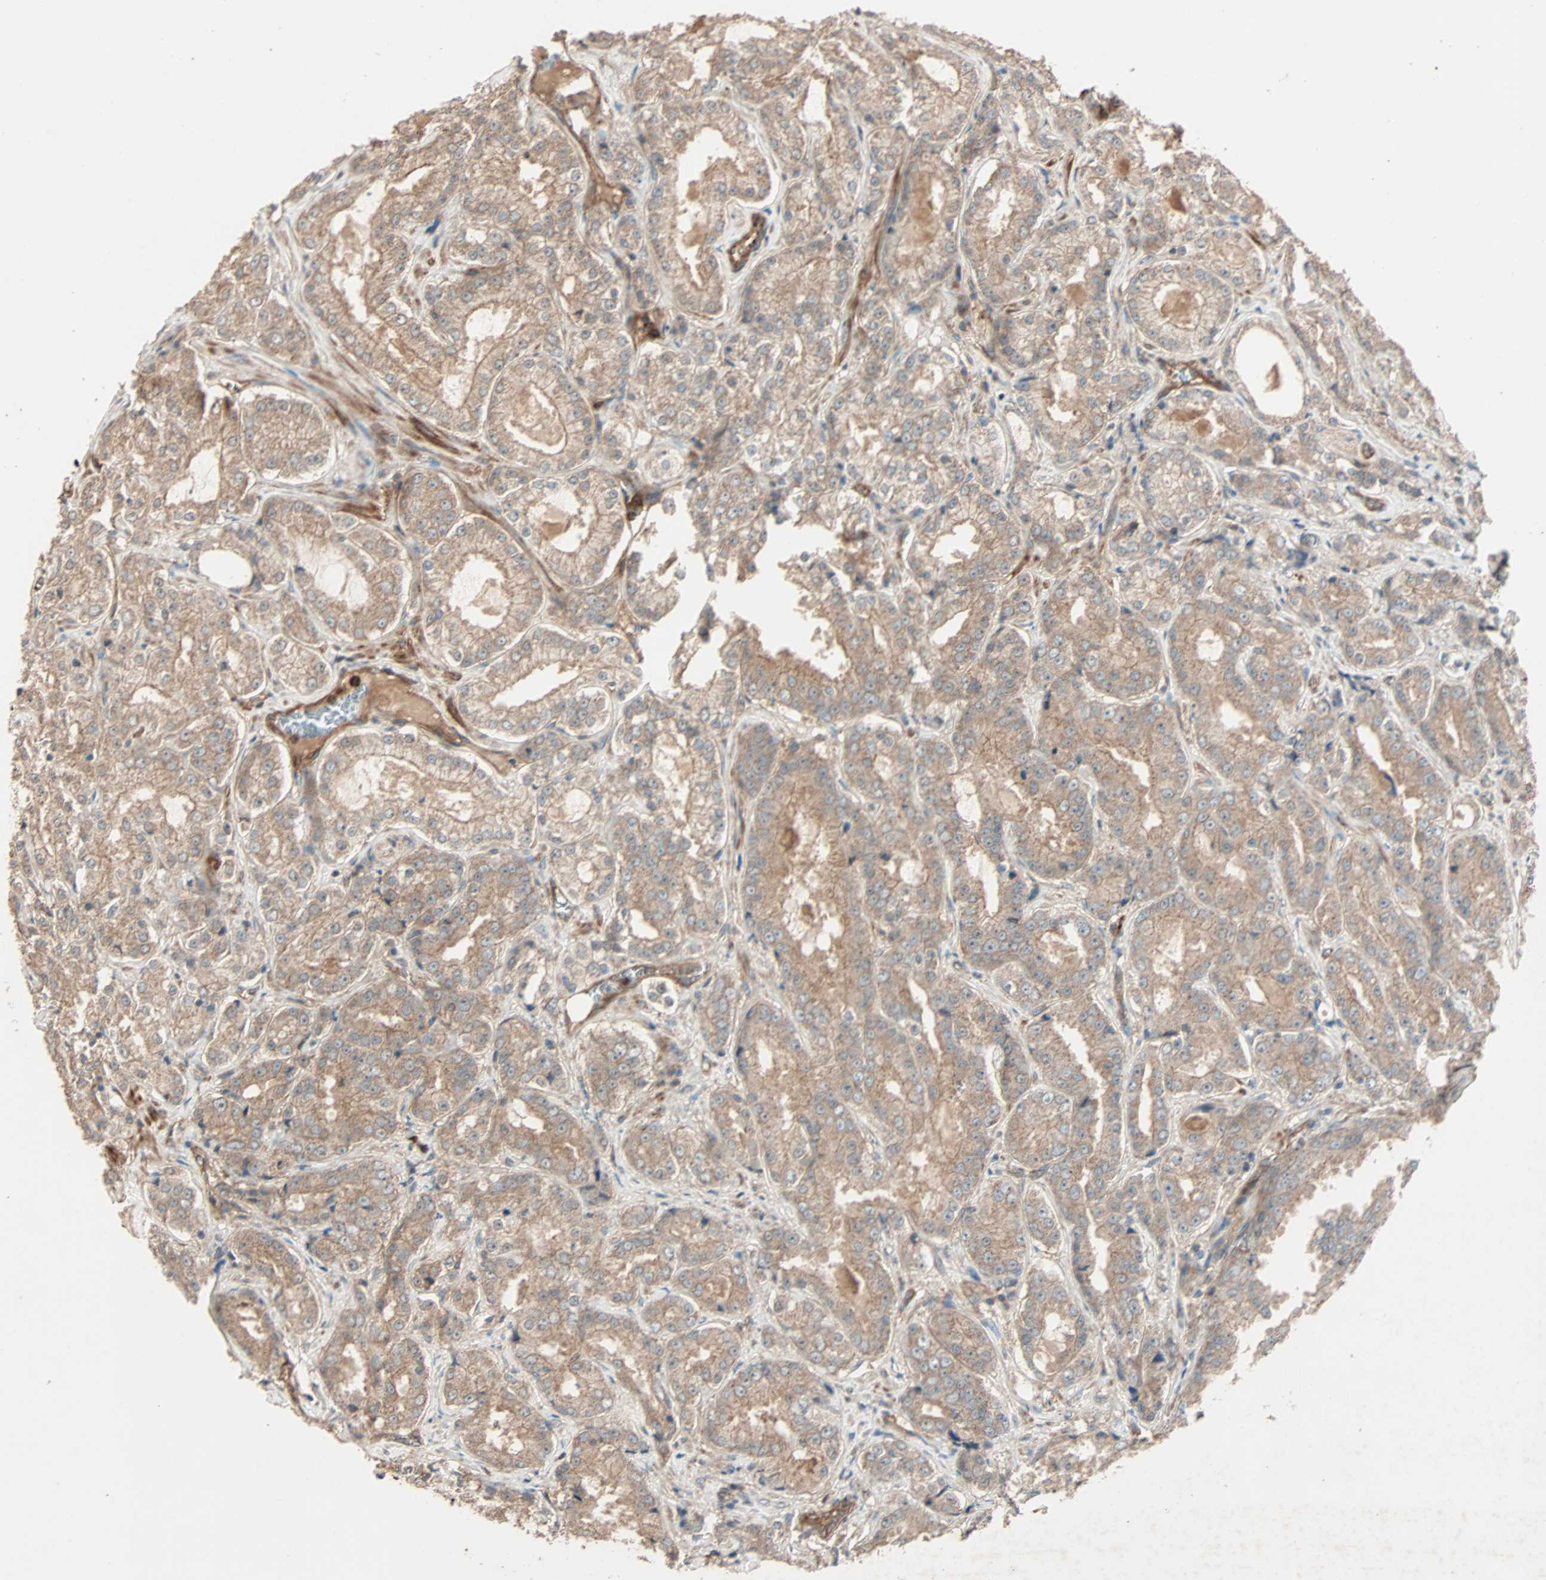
{"staining": {"intensity": "moderate", "quantity": ">75%", "location": "cytoplasmic/membranous"}, "tissue": "prostate cancer", "cell_type": "Tumor cells", "image_type": "cancer", "snomed": [{"axis": "morphology", "description": "Adenocarcinoma, High grade"}, {"axis": "topography", "description": "Prostate"}], "caption": "A brown stain highlights moderate cytoplasmic/membranous positivity of a protein in prostate cancer (high-grade adenocarcinoma) tumor cells.", "gene": "GCK", "patient": {"sex": "male", "age": 73}}